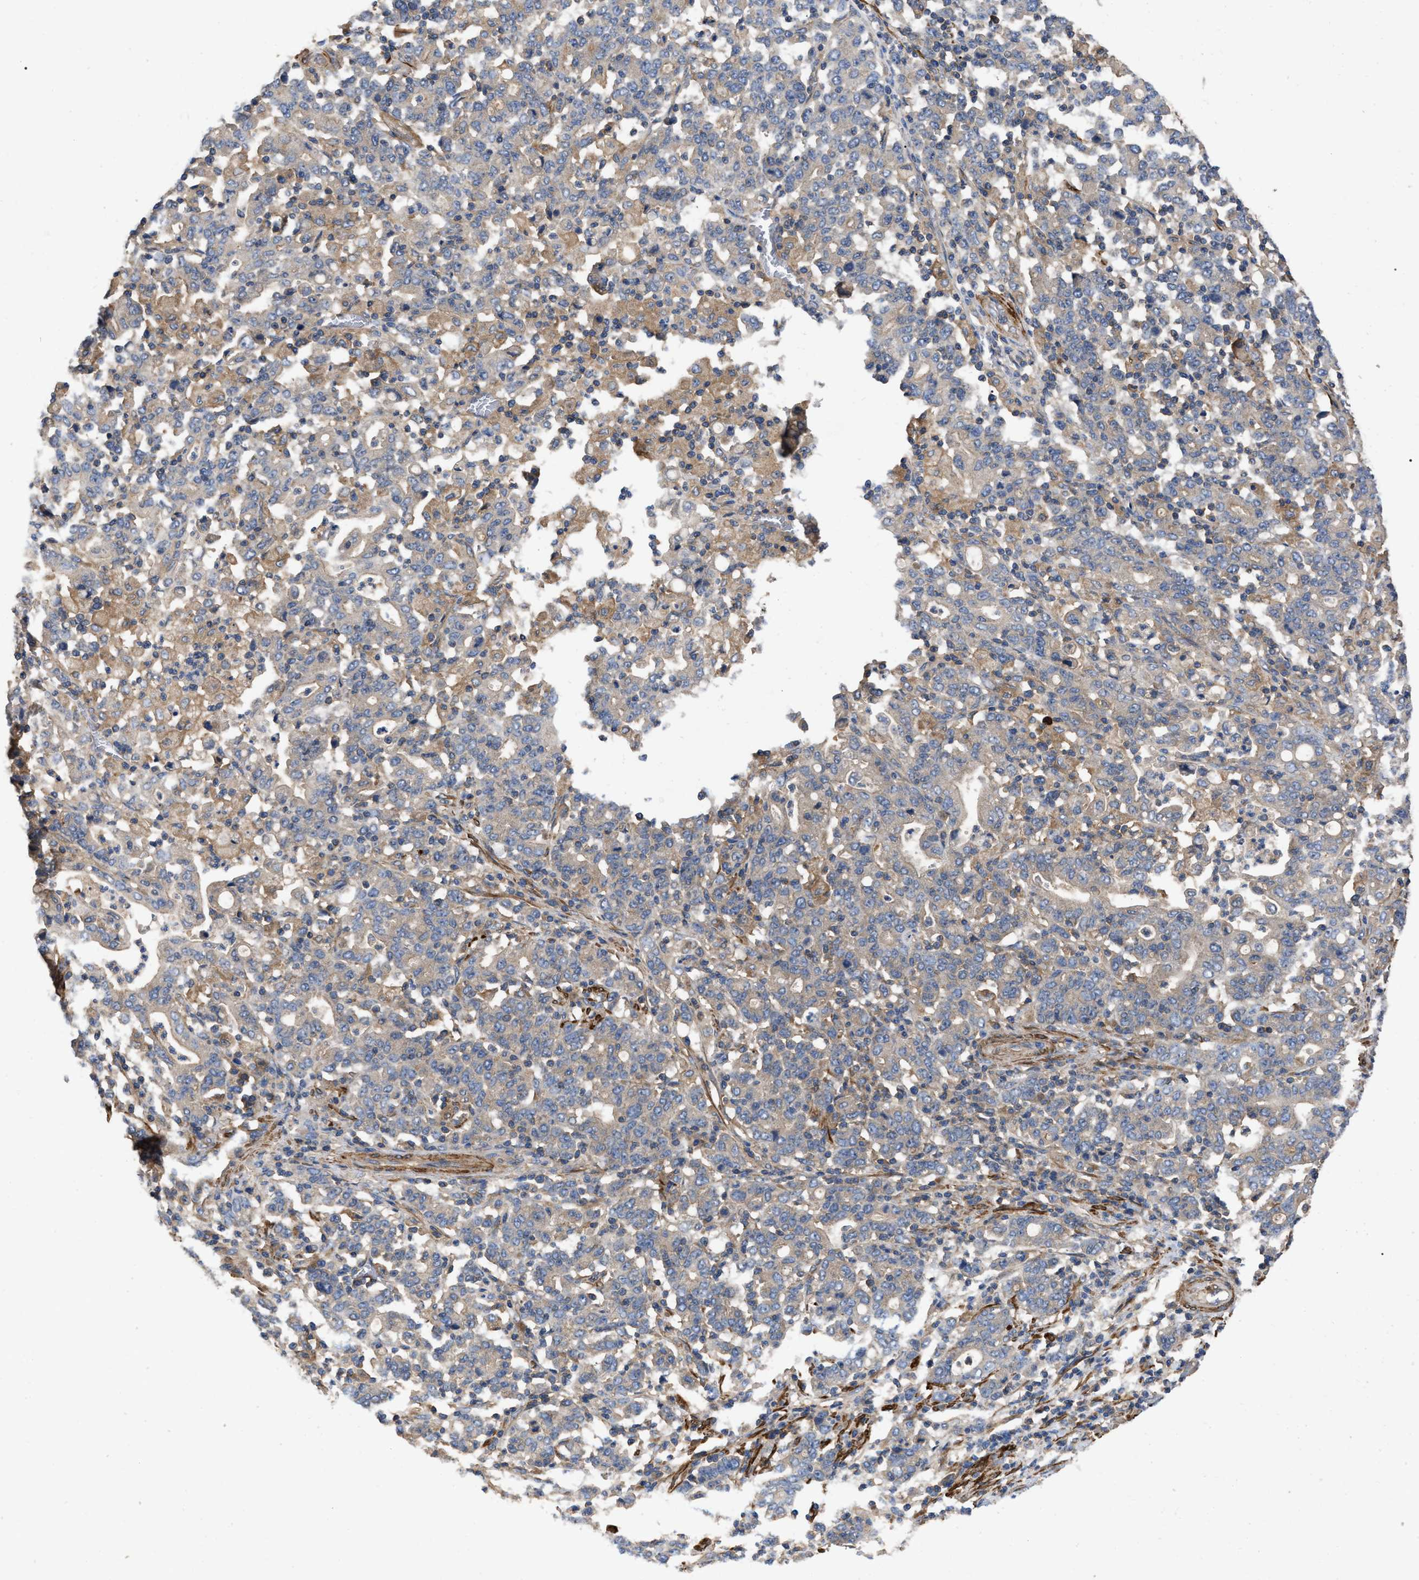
{"staining": {"intensity": "weak", "quantity": "25%-75%", "location": "cytoplasmic/membranous"}, "tissue": "stomach cancer", "cell_type": "Tumor cells", "image_type": "cancer", "snomed": [{"axis": "morphology", "description": "Adenocarcinoma, NOS"}, {"axis": "topography", "description": "Stomach, upper"}], "caption": "Human stomach cancer stained with a brown dye reveals weak cytoplasmic/membranous positive positivity in about 25%-75% of tumor cells.", "gene": "RABEP1", "patient": {"sex": "male", "age": 69}}